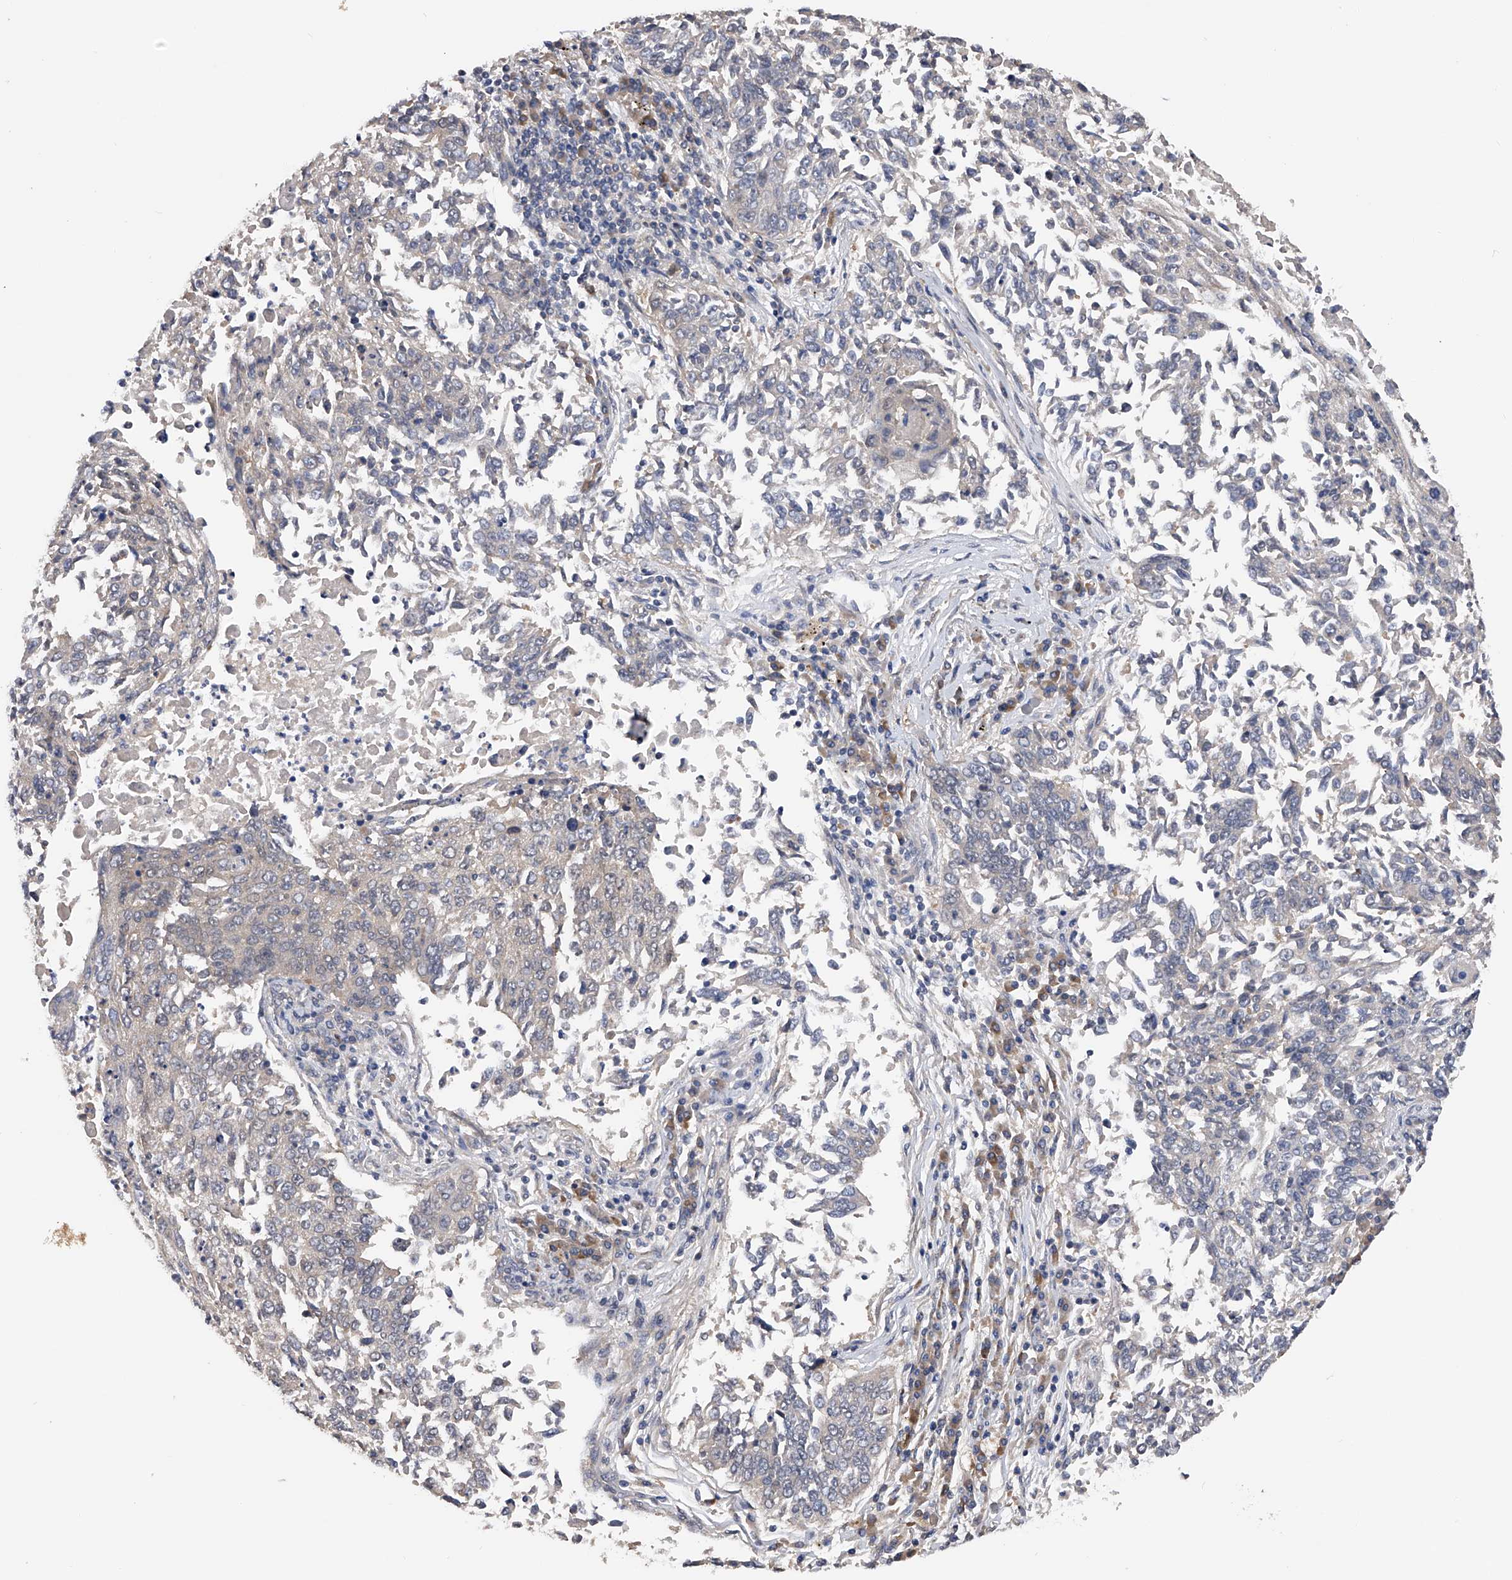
{"staining": {"intensity": "negative", "quantity": "none", "location": "none"}, "tissue": "lung cancer", "cell_type": "Tumor cells", "image_type": "cancer", "snomed": [{"axis": "morphology", "description": "Normal tissue, NOS"}, {"axis": "morphology", "description": "Squamous cell carcinoma, NOS"}, {"axis": "topography", "description": "Cartilage tissue"}, {"axis": "topography", "description": "Bronchus"}, {"axis": "topography", "description": "Lung"}, {"axis": "topography", "description": "Peripheral nerve tissue"}], "caption": "A histopathology image of lung squamous cell carcinoma stained for a protein reveals no brown staining in tumor cells. Nuclei are stained in blue.", "gene": "CFAP298", "patient": {"sex": "female", "age": 49}}